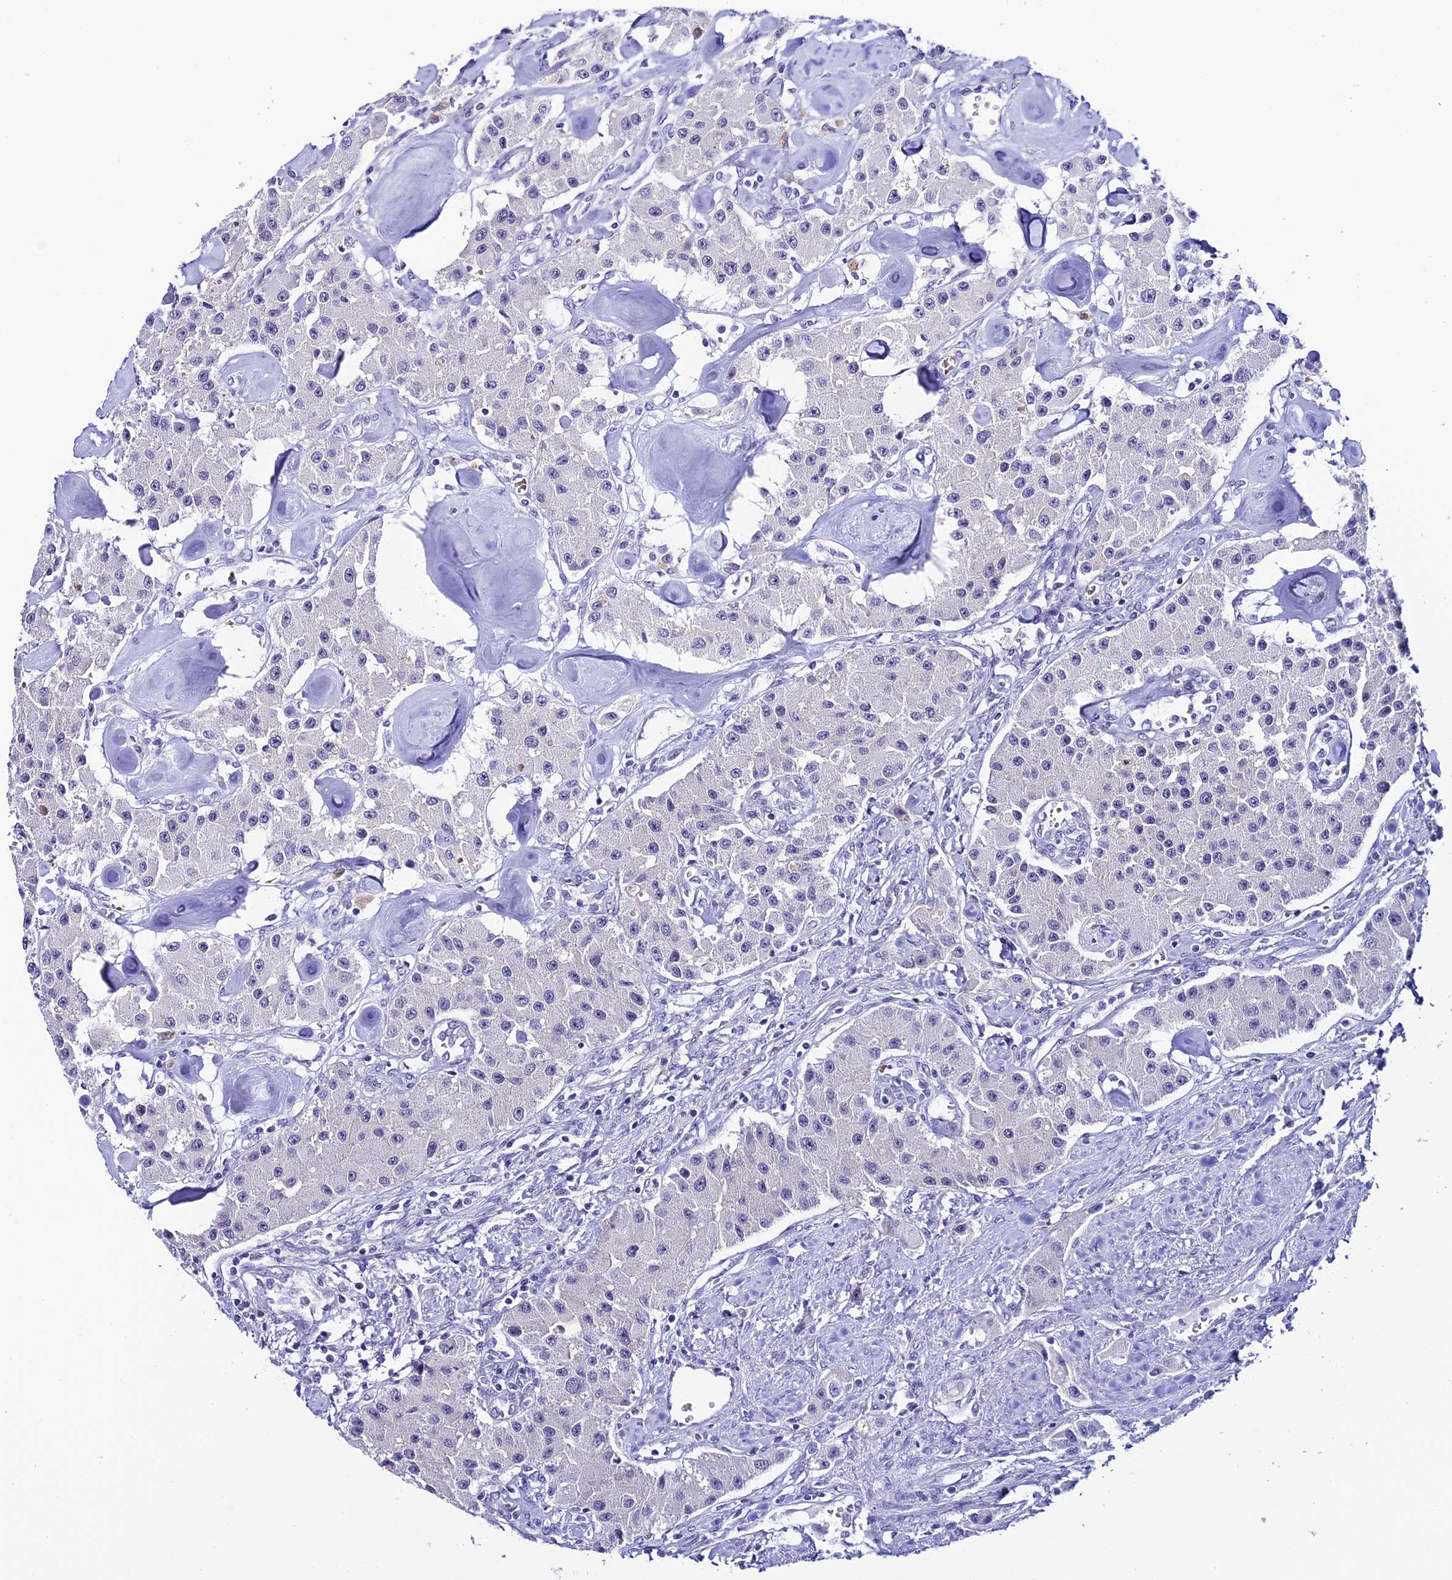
{"staining": {"intensity": "negative", "quantity": "none", "location": "none"}, "tissue": "carcinoid", "cell_type": "Tumor cells", "image_type": "cancer", "snomed": [{"axis": "morphology", "description": "Carcinoid, malignant, NOS"}, {"axis": "topography", "description": "Pancreas"}], "caption": "Immunohistochemistry of malignant carcinoid shows no staining in tumor cells. The staining is performed using DAB brown chromogen with nuclei counter-stained in using hematoxylin.", "gene": "RASGEF1B", "patient": {"sex": "male", "age": 41}}